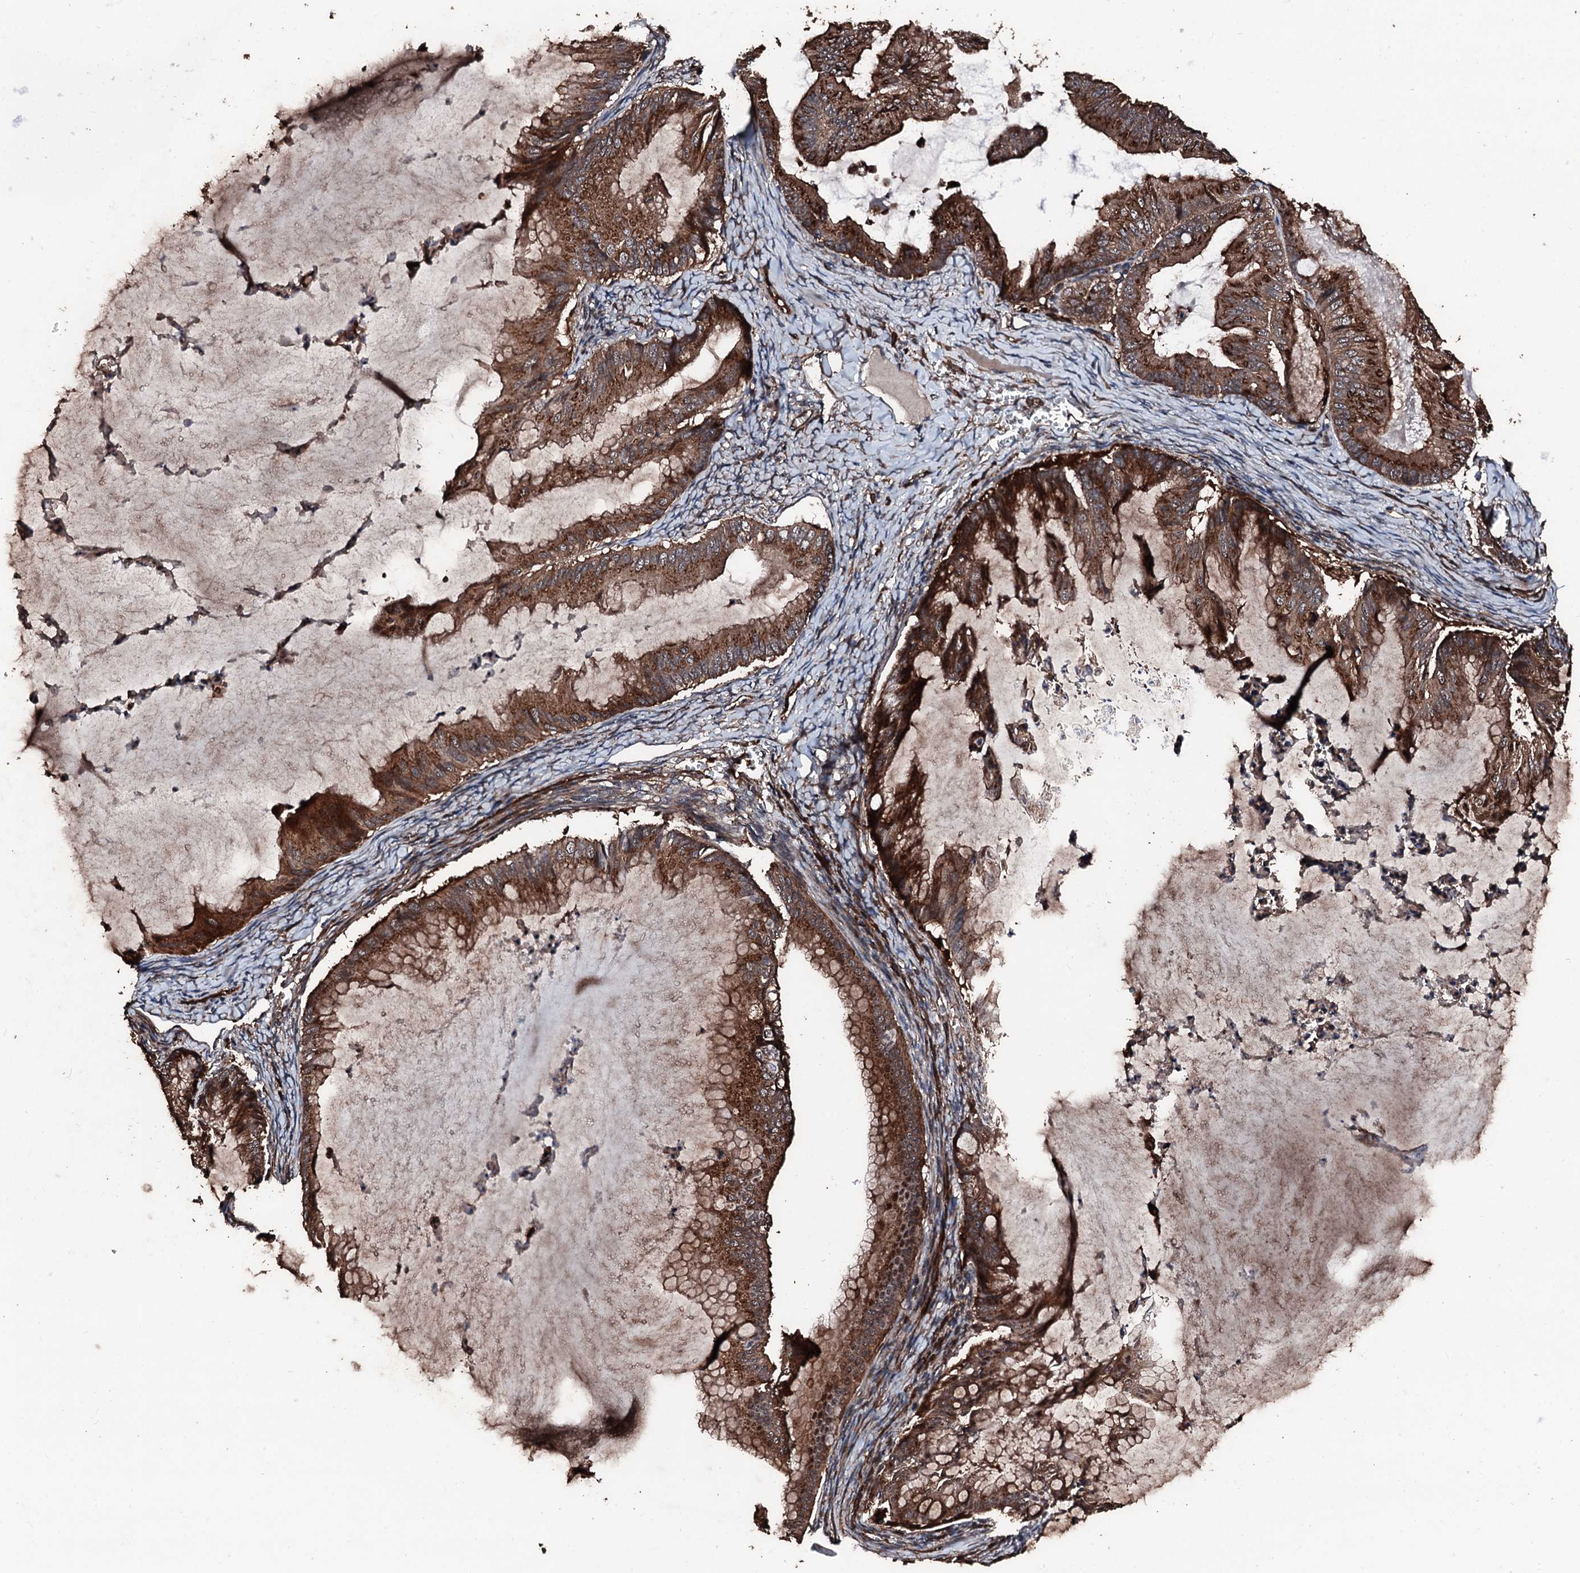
{"staining": {"intensity": "strong", "quantity": ">75%", "location": "cytoplasmic/membranous"}, "tissue": "ovarian cancer", "cell_type": "Tumor cells", "image_type": "cancer", "snomed": [{"axis": "morphology", "description": "Cystadenocarcinoma, mucinous, NOS"}, {"axis": "topography", "description": "Ovary"}], "caption": "This is a photomicrograph of immunohistochemistry (IHC) staining of ovarian mucinous cystadenocarcinoma, which shows strong staining in the cytoplasmic/membranous of tumor cells.", "gene": "KIF18A", "patient": {"sex": "female", "age": 71}}